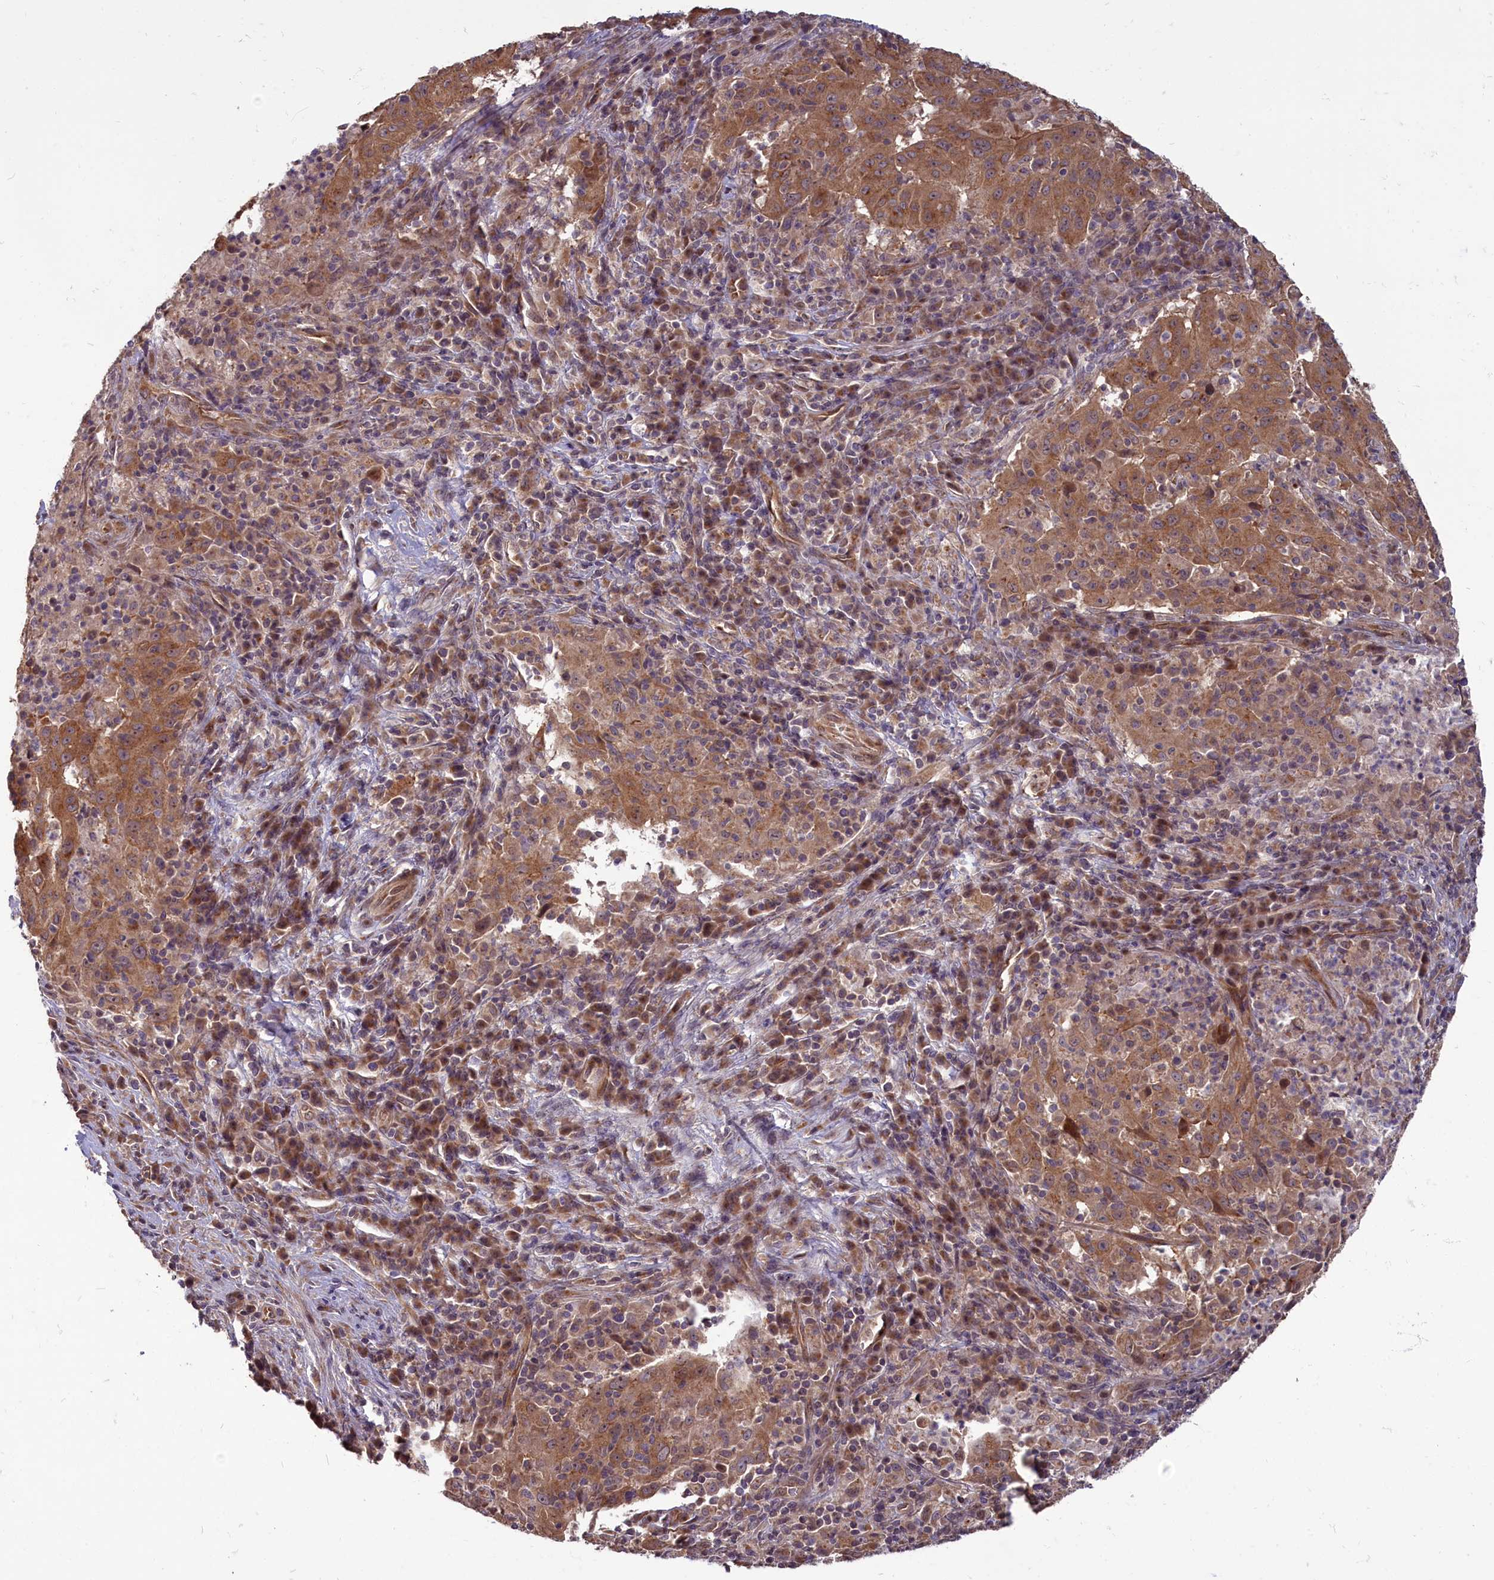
{"staining": {"intensity": "strong", "quantity": ">75%", "location": "cytoplasmic/membranous"}, "tissue": "pancreatic cancer", "cell_type": "Tumor cells", "image_type": "cancer", "snomed": [{"axis": "morphology", "description": "Adenocarcinoma, NOS"}, {"axis": "topography", "description": "Pancreas"}], "caption": "Immunohistochemistry (IHC) (DAB) staining of human adenocarcinoma (pancreatic) reveals strong cytoplasmic/membranous protein staining in approximately >75% of tumor cells.", "gene": "MYCBP", "patient": {"sex": "male", "age": 63}}